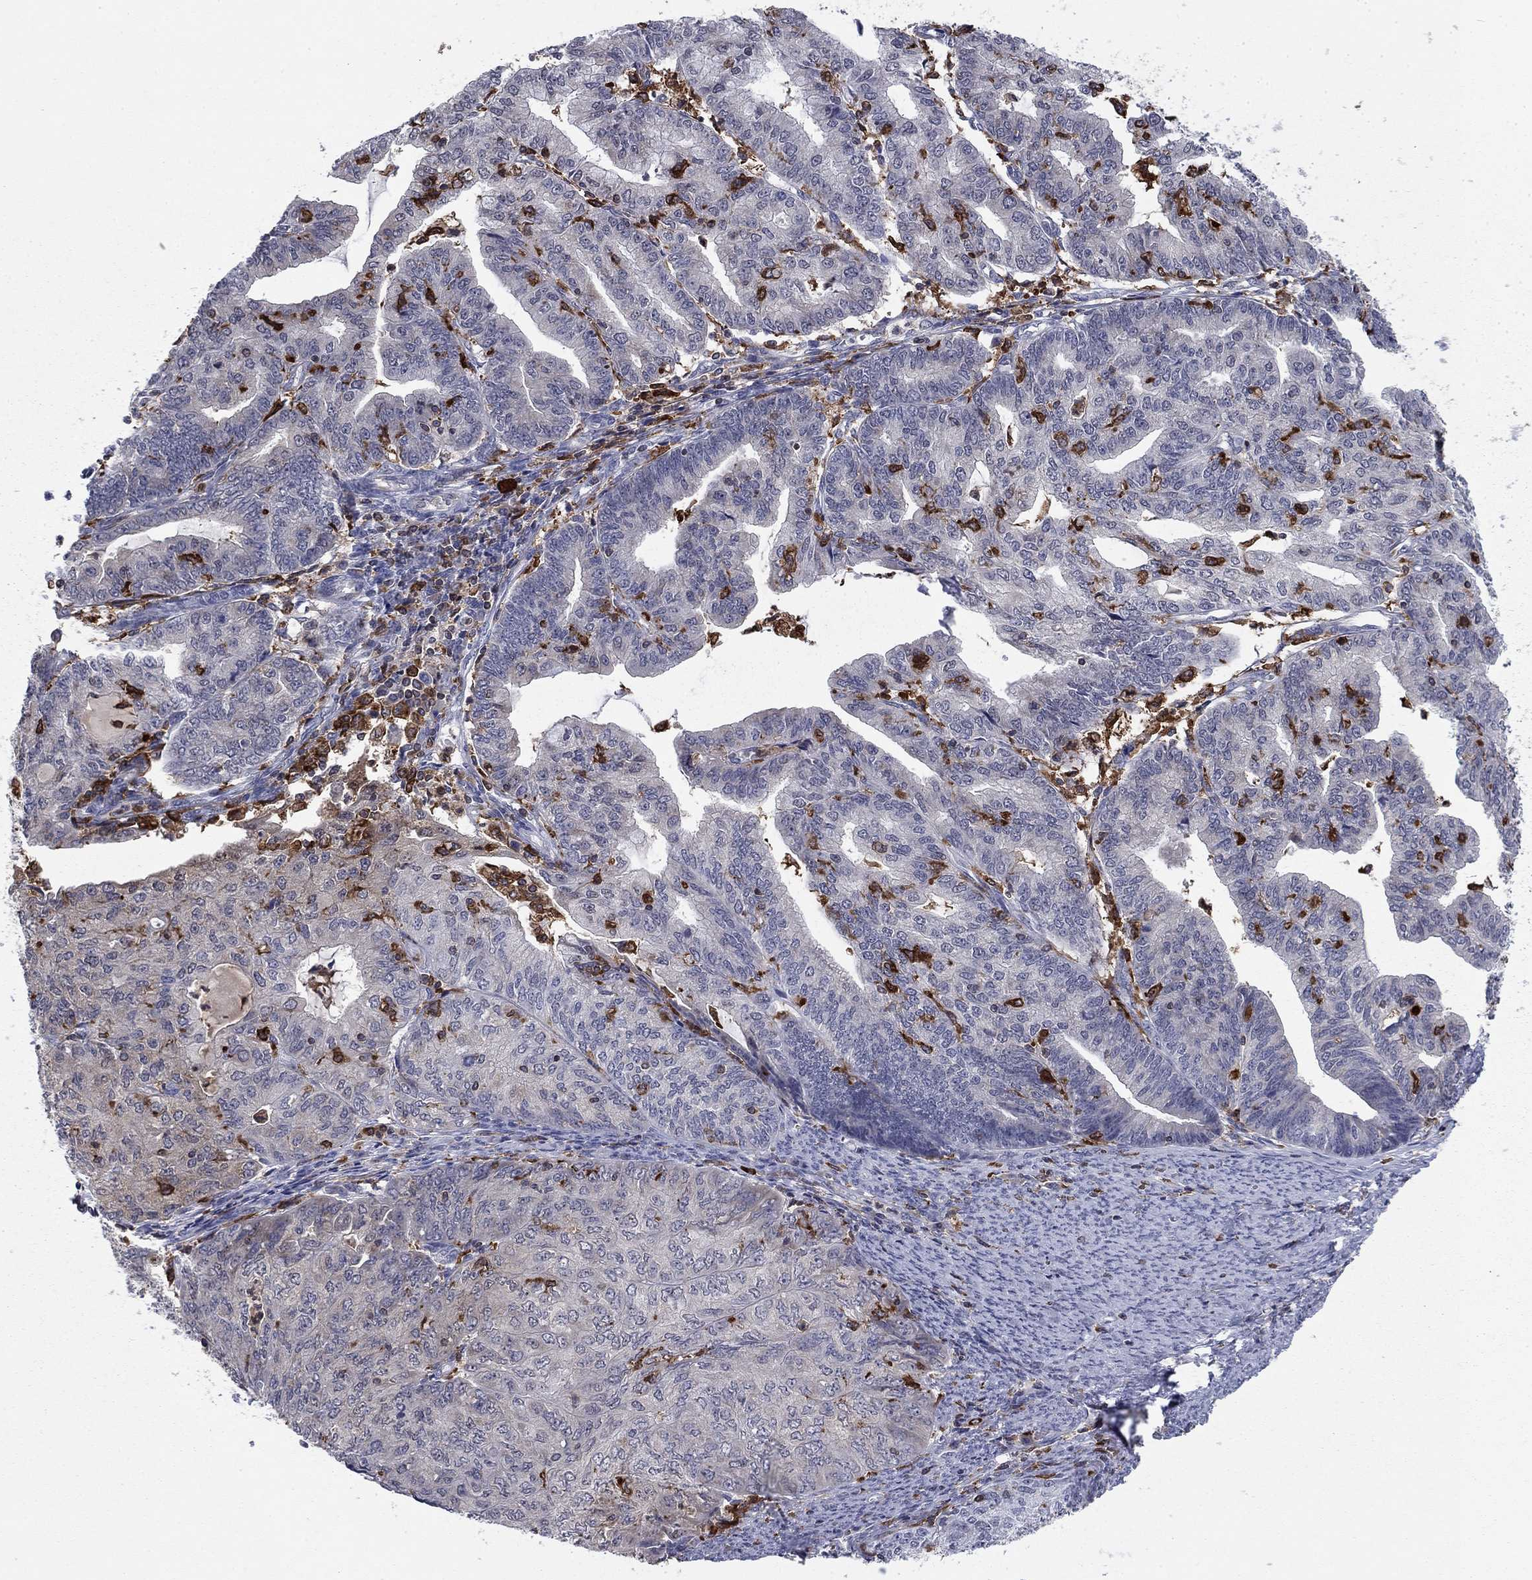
{"staining": {"intensity": "negative", "quantity": "none", "location": "none"}, "tissue": "endometrial cancer", "cell_type": "Tumor cells", "image_type": "cancer", "snomed": [{"axis": "morphology", "description": "Adenocarcinoma, NOS"}, {"axis": "topography", "description": "Endometrium"}], "caption": "Immunohistochemistry (IHC) of human endometrial cancer displays no positivity in tumor cells.", "gene": "PLCB2", "patient": {"sex": "female", "age": 82}}